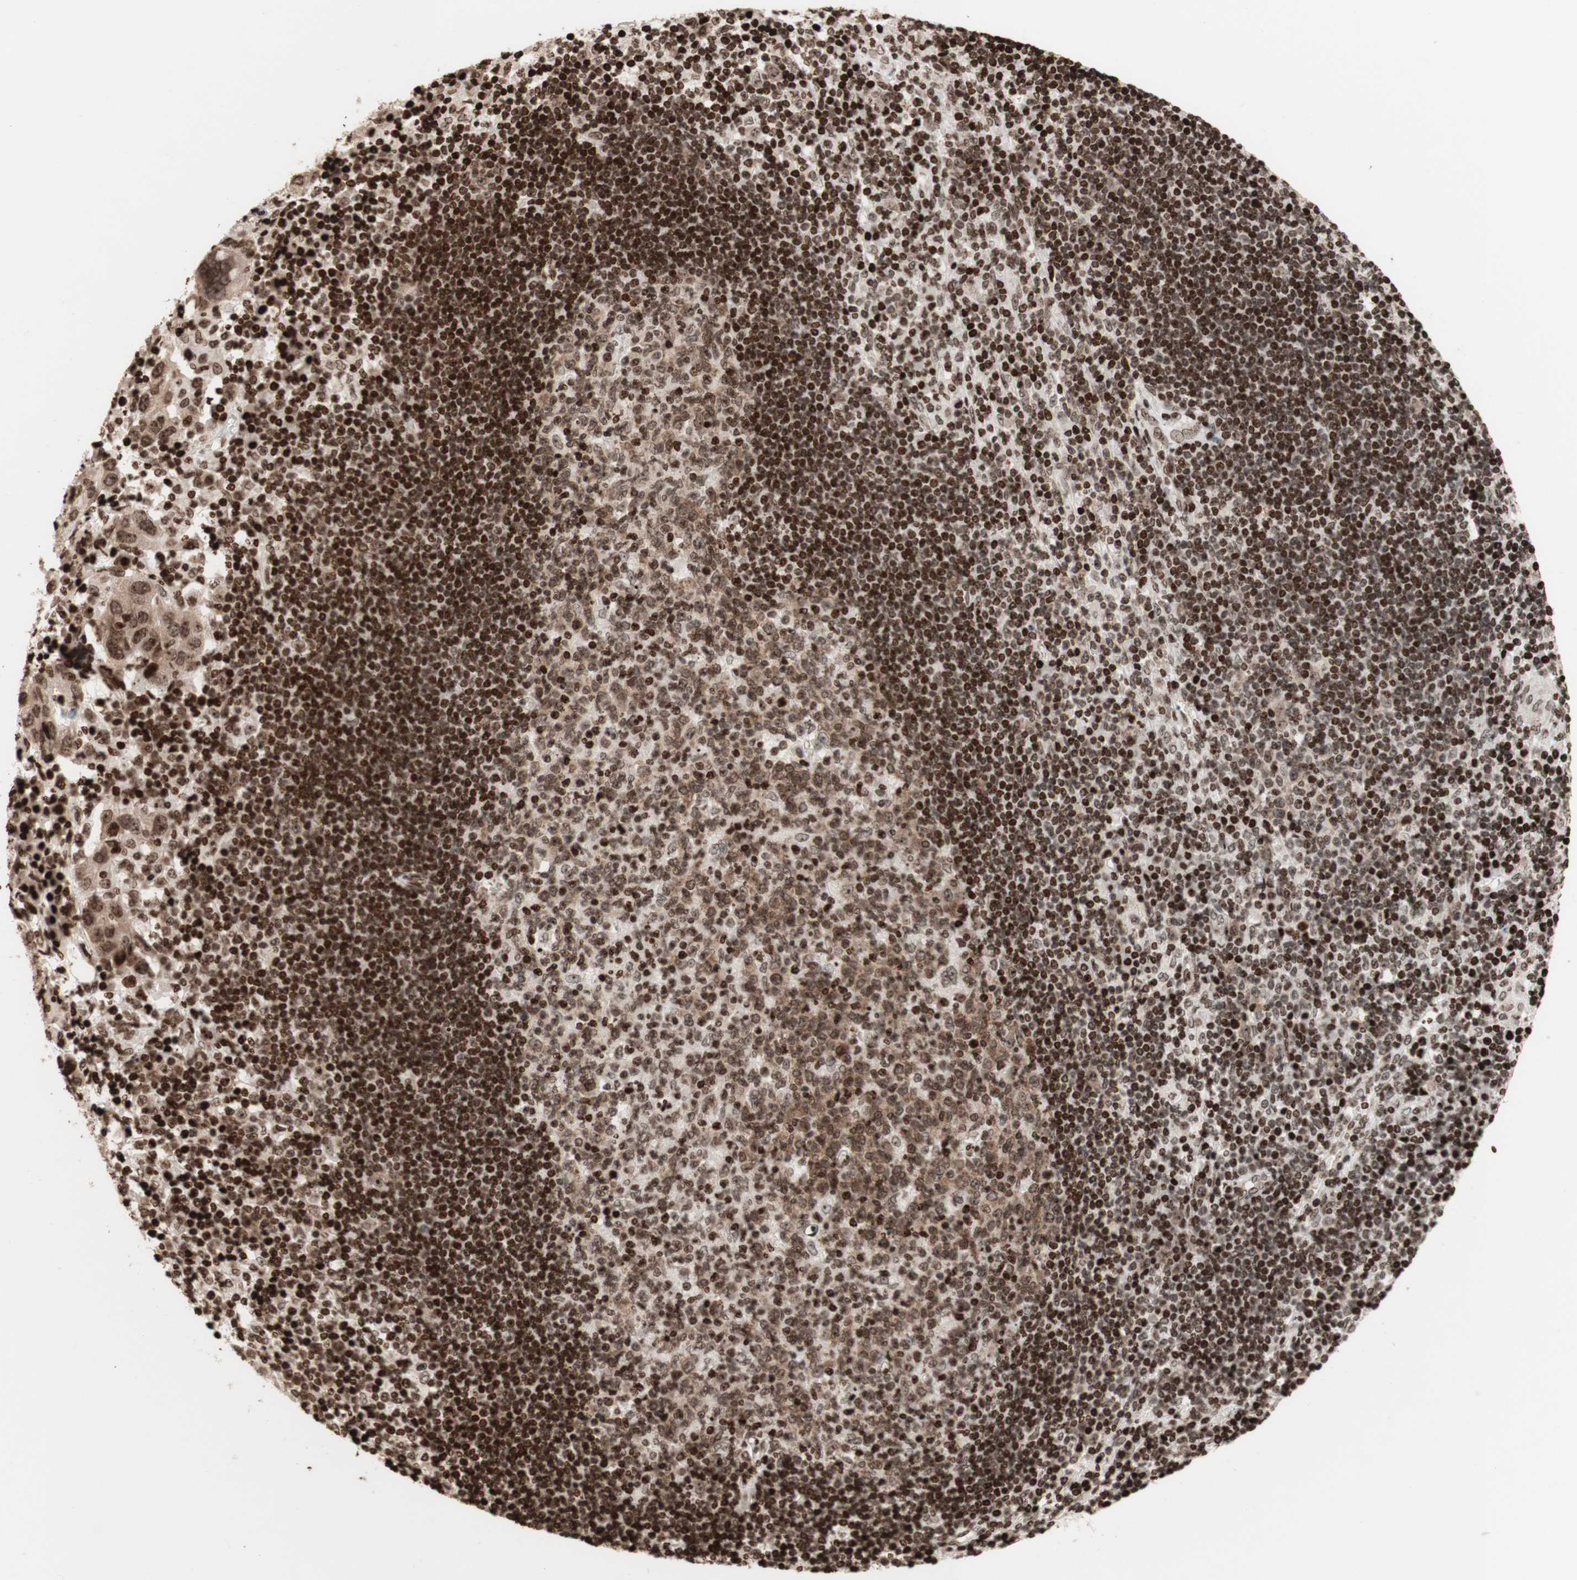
{"staining": {"intensity": "moderate", "quantity": ">75%", "location": "nuclear"}, "tissue": "adipose tissue", "cell_type": "Adipocytes", "image_type": "normal", "snomed": [{"axis": "morphology", "description": "Normal tissue, NOS"}, {"axis": "morphology", "description": "Adenocarcinoma, NOS"}, {"axis": "topography", "description": "Esophagus"}], "caption": "An IHC photomicrograph of unremarkable tissue is shown. Protein staining in brown highlights moderate nuclear positivity in adipose tissue within adipocytes.", "gene": "NCAPD2", "patient": {"sex": "male", "age": 62}}